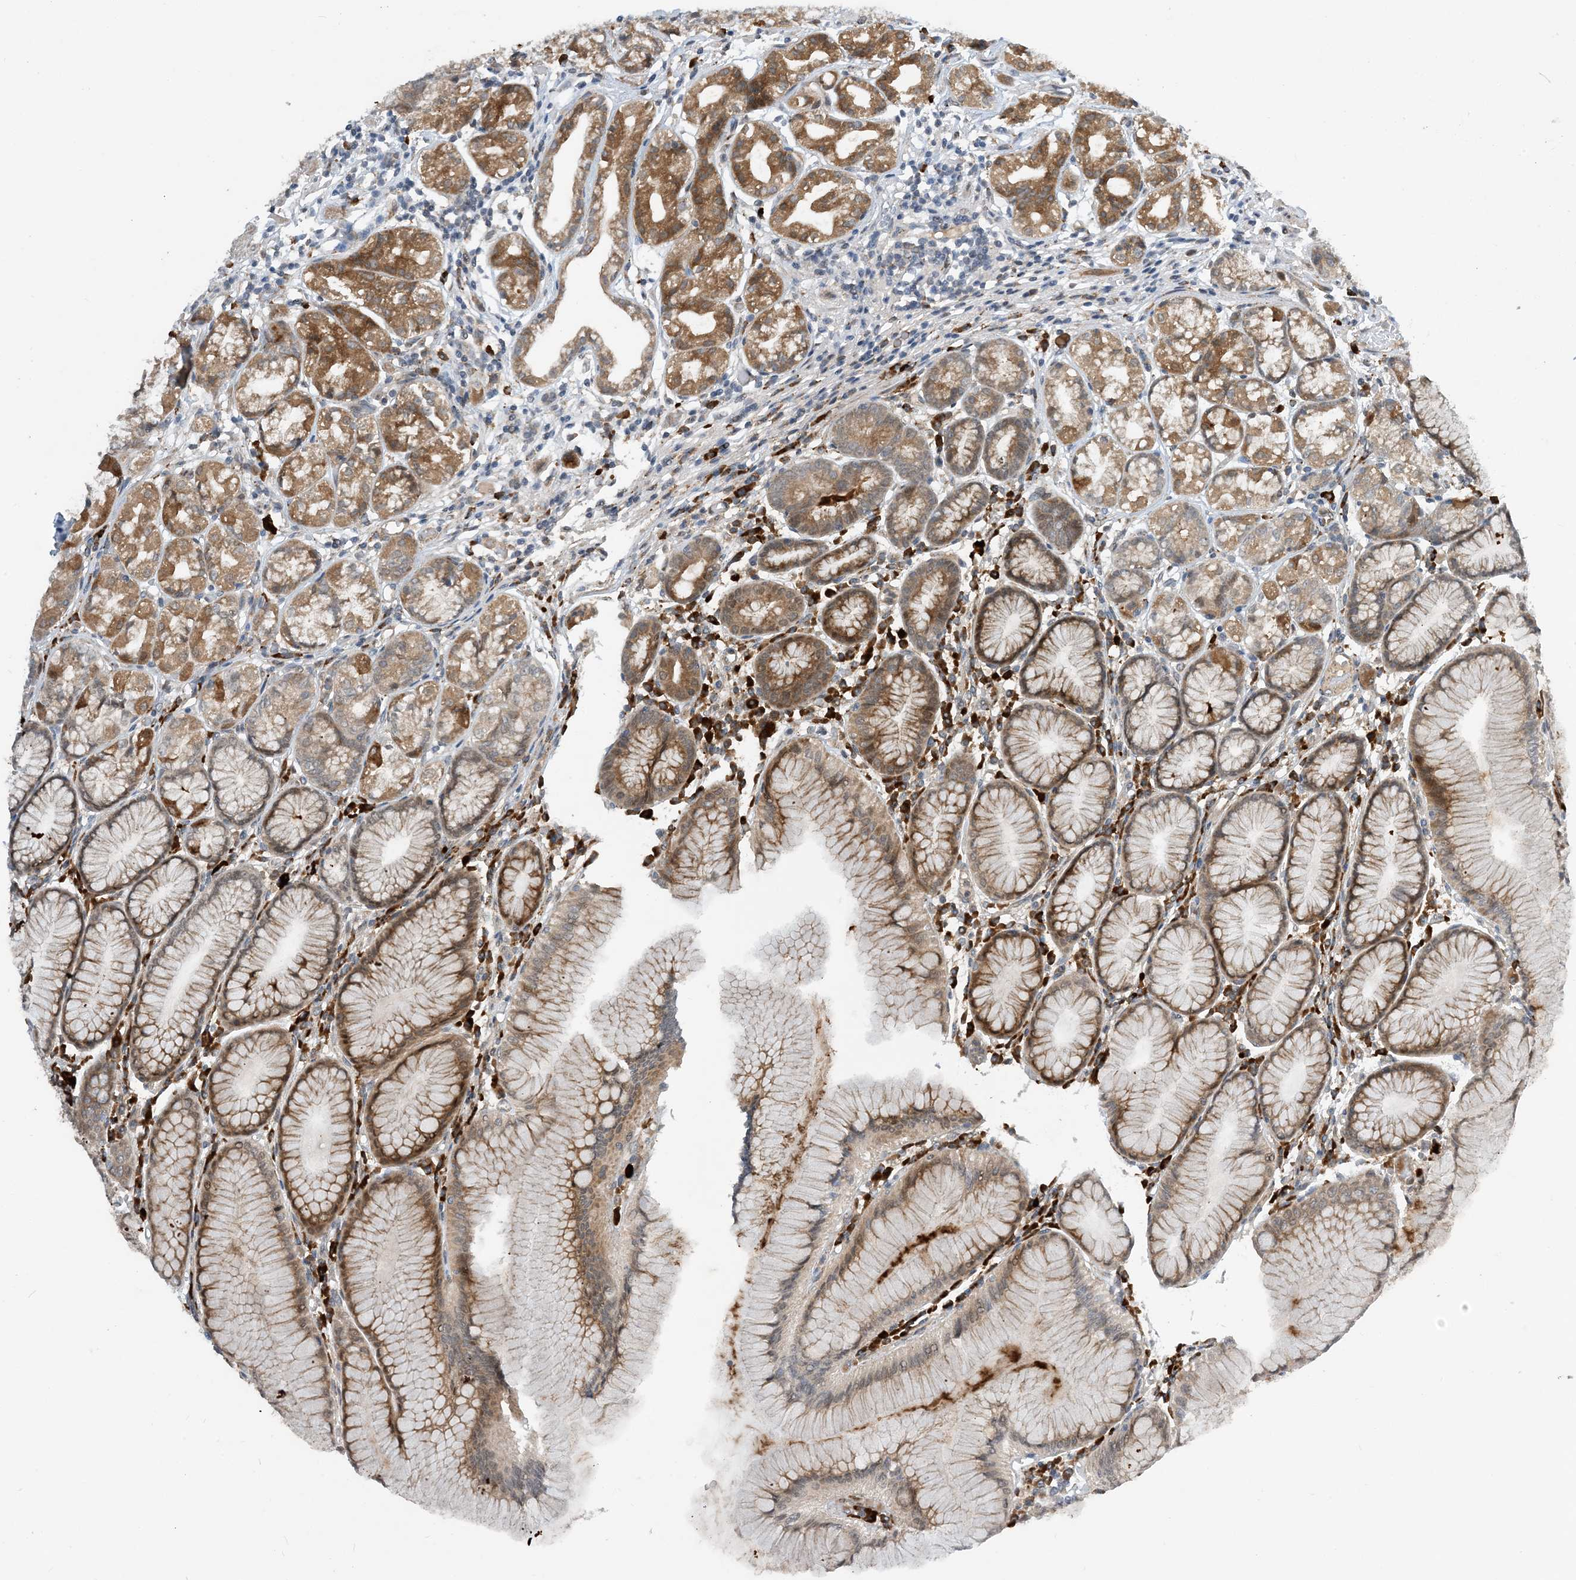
{"staining": {"intensity": "moderate", "quantity": ">75%", "location": "cytoplasmic/membranous"}, "tissue": "stomach", "cell_type": "Glandular cells", "image_type": "normal", "snomed": [{"axis": "morphology", "description": "Normal tissue, NOS"}, {"axis": "topography", "description": "Stomach"}], "caption": "High-magnification brightfield microscopy of normal stomach stained with DAB (brown) and counterstained with hematoxylin (blue). glandular cells exhibit moderate cytoplasmic/membranous expression is identified in approximately>75% of cells.", "gene": "PHOSPHO2", "patient": {"sex": "female", "age": 57}}